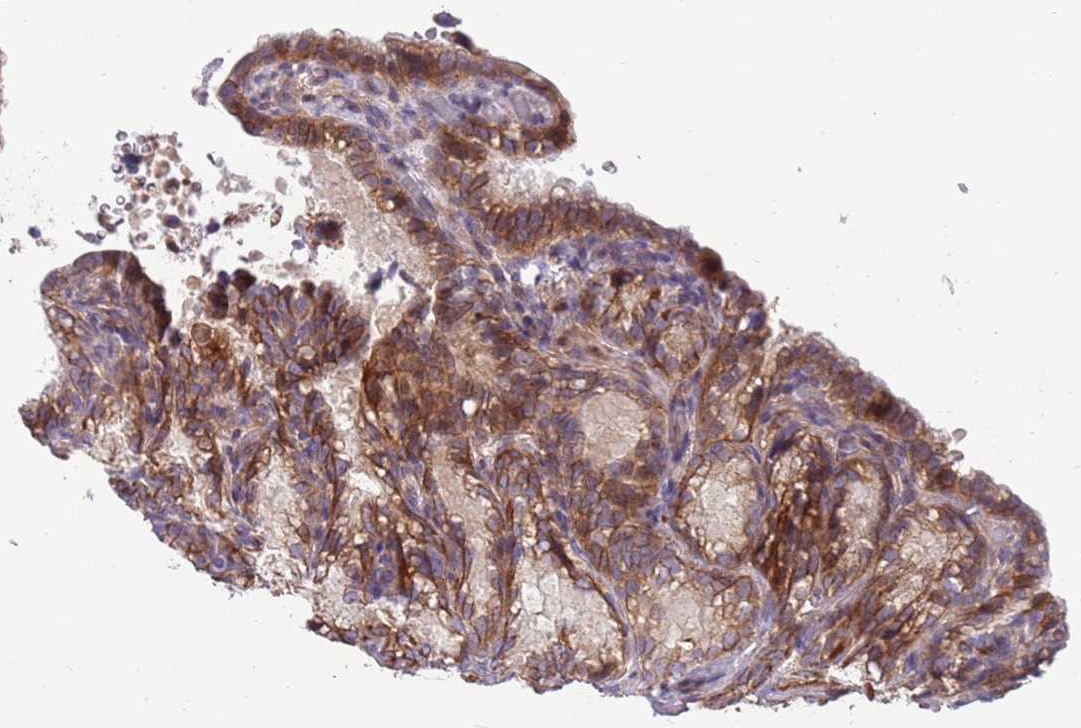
{"staining": {"intensity": "moderate", "quantity": ">75%", "location": "cytoplasmic/membranous"}, "tissue": "seminal vesicle", "cell_type": "Glandular cells", "image_type": "normal", "snomed": [{"axis": "morphology", "description": "Normal tissue, NOS"}, {"axis": "topography", "description": "Seminal veicle"}], "caption": "IHC image of unremarkable seminal vesicle: seminal vesicle stained using IHC reveals medium levels of moderate protein expression localized specifically in the cytoplasmic/membranous of glandular cells, appearing as a cytoplasmic/membranous brown color.", "gene": "ITGB6", "patient": {"sex": "male", "age": 58}}